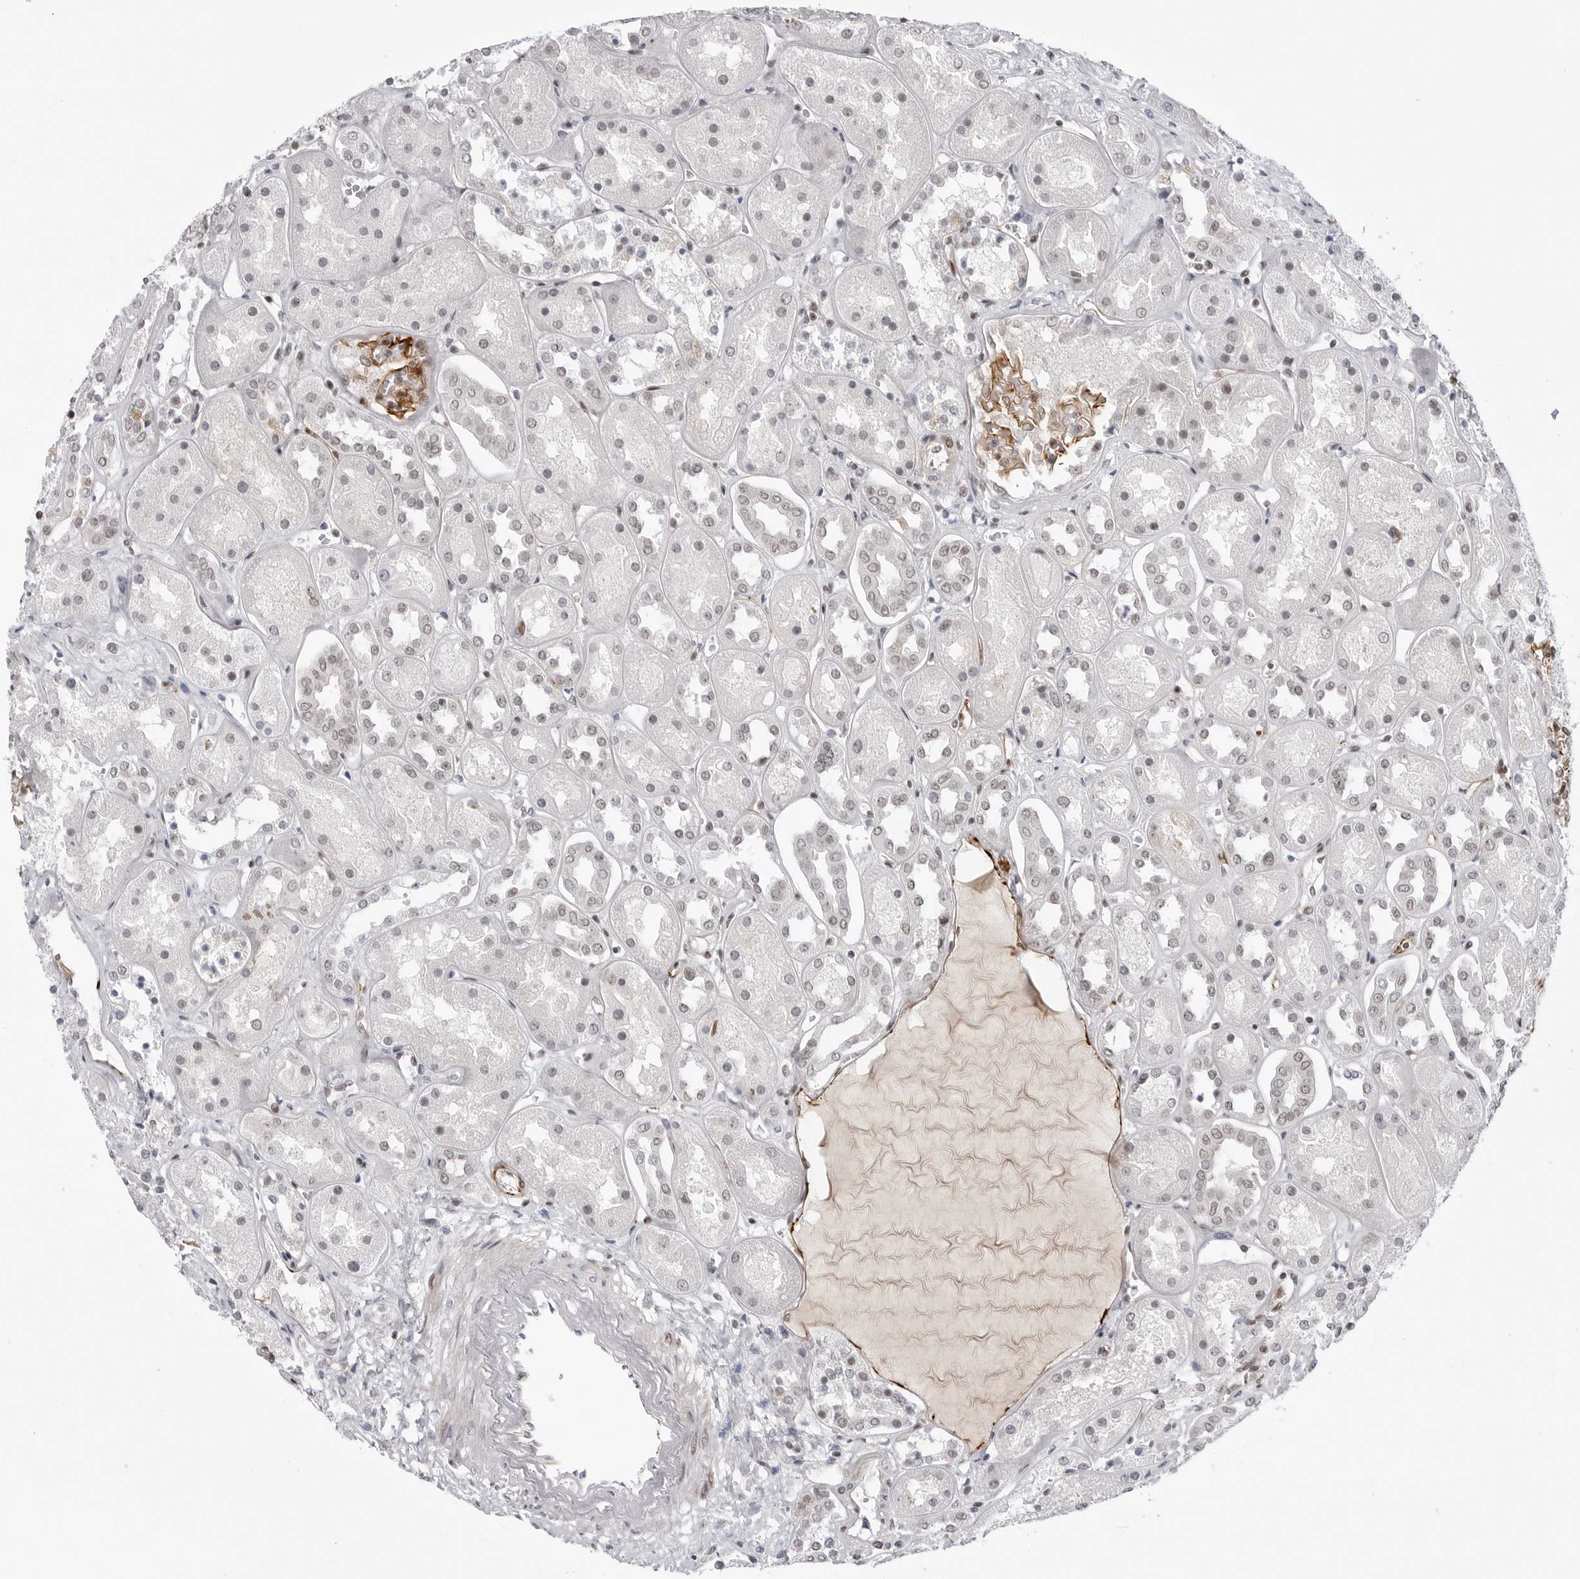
{"staining": {"intensity": "strong", "quantity": "25%-75%", "location": "cytoplasmic/membranous"}, "tissue": "kidney", "cell_type": "Cells in glomeruli", "image_type": "normal", "snomed": [{"axis": "morphology", "description": "Normal tissue, NOS"}, {"axis": "topography", "description": "Kidney"}], "caption": "Strong cytoplasmic/membranous staining for a protein is appreciated in about 25%-75% of cells in glomeruli of benign kidney using immunohistochemistry.", "gene": "TRIM66", "patient": {"sex": "male", "age": 70}}